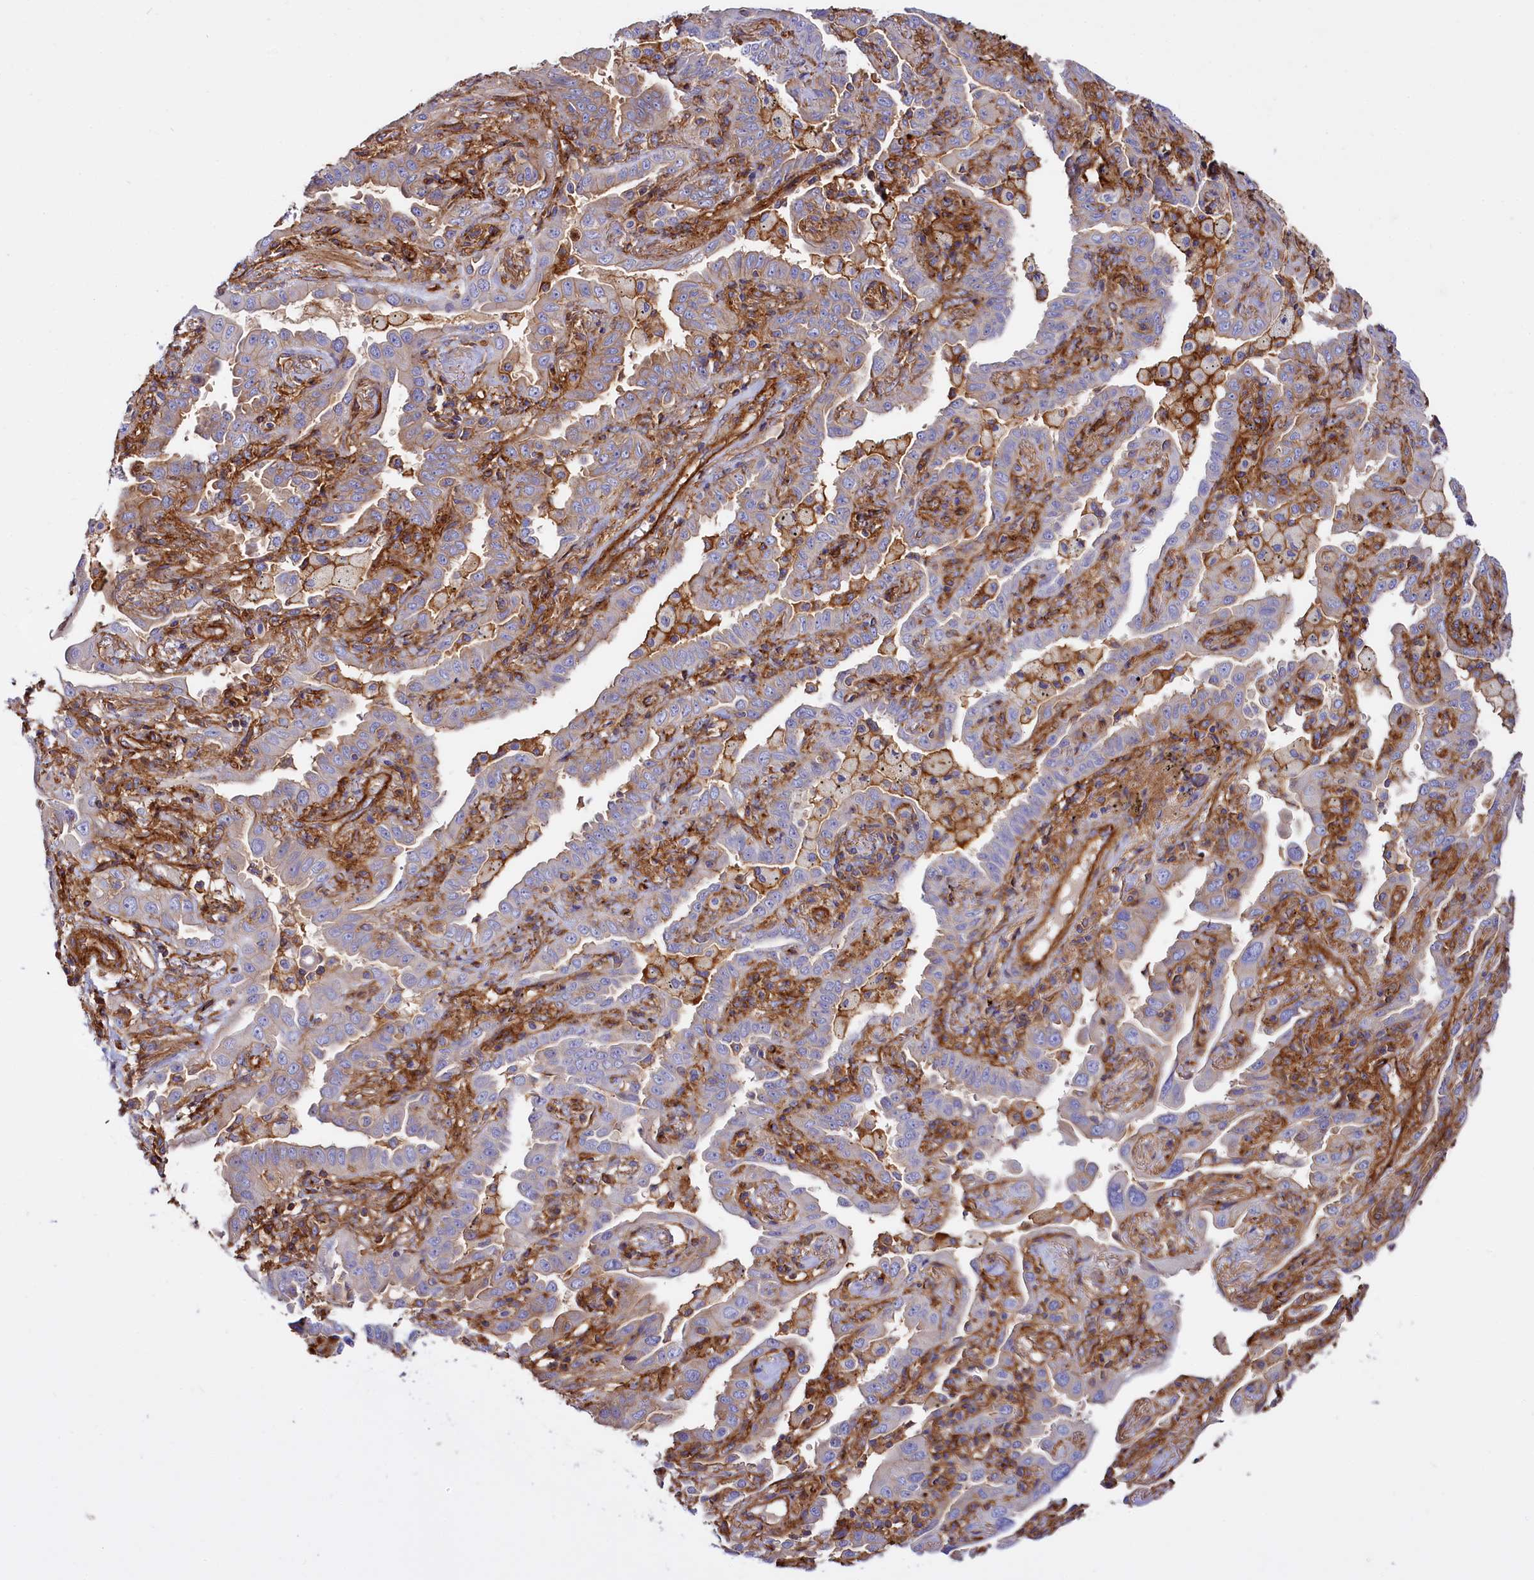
{"staining": {"intensity": "moderate", "quantity": "<25%", "location": "cytoplasmic/membranous"}, "tissue": "lung cancer", "cell_type": "Tumor cells", "image_type": "cancer", "snomed": [{"axis": "morphology", "description": "Adenocarcinoma, NOS"}, {"axis": "topography", "description": "Lung"}], "caption": "A brown stain labels moderate cytoplasmic/membranous positivity of a protein in human adenocarcinoma (lung) tumor cells. (DAB (3,3'-diaminobenzidine) IHC with brightfield microscopy, high magnification).", "gene": "ANO6", "patient": {"sex": "male", "age": 67}}